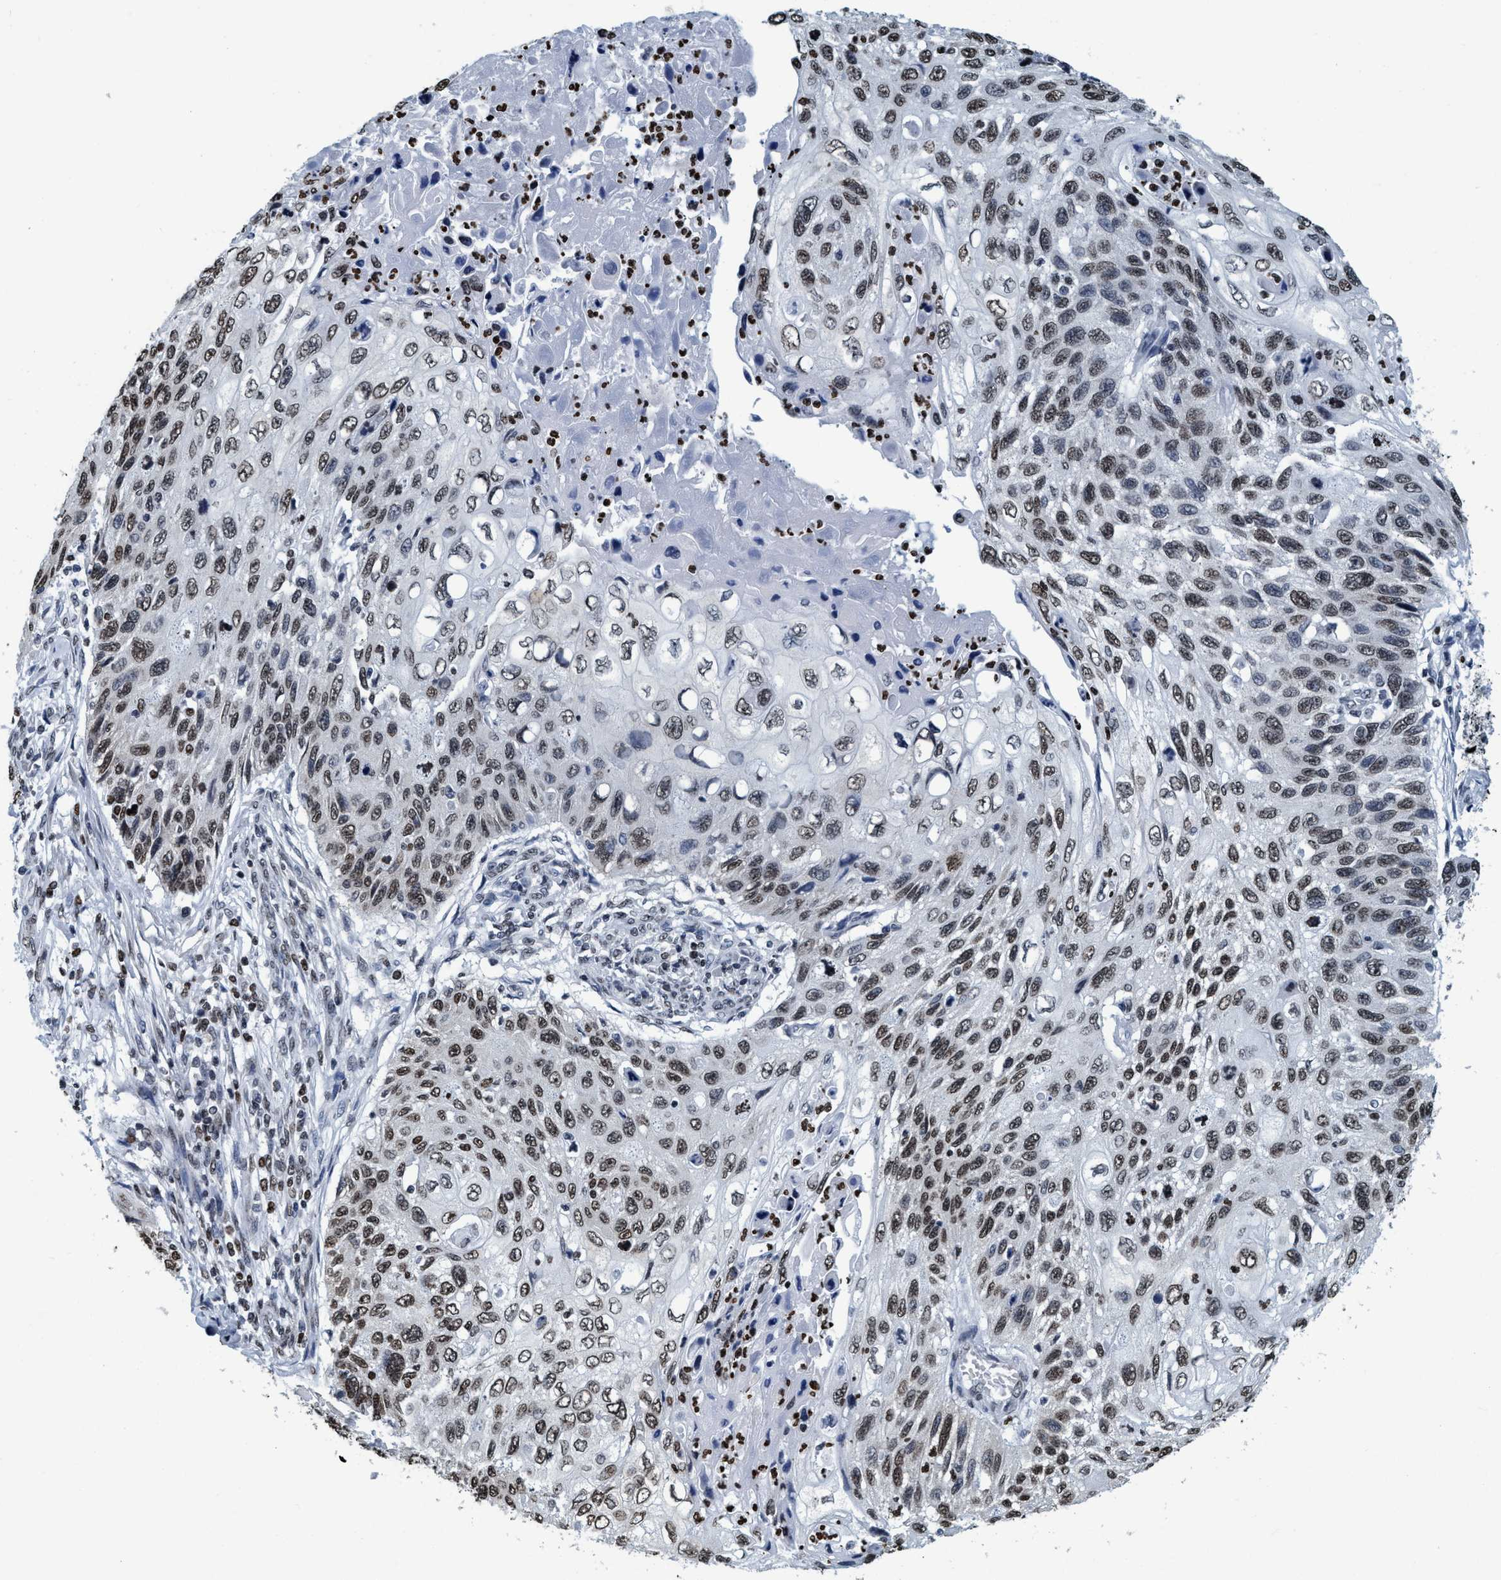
{"staining": {"intensity": "moderate", "quantity": ">75%", "location": "nuclear"}, "tissue": "cervical cancer", "cell_type": "Tumor cells", "image_type": "cancer", "snomed": [{"axis": "morphology", "description": "Squamous cell carcinoma, NOS"}, {"axis": "topography", "description": "Cervix"}], "caption": "A brown stain highlights moderate nuclear positivity of a protein in cervical cancer tumor cells.", "gene": "CCNE2", "patient": {"sex": "female", "age": 70}}